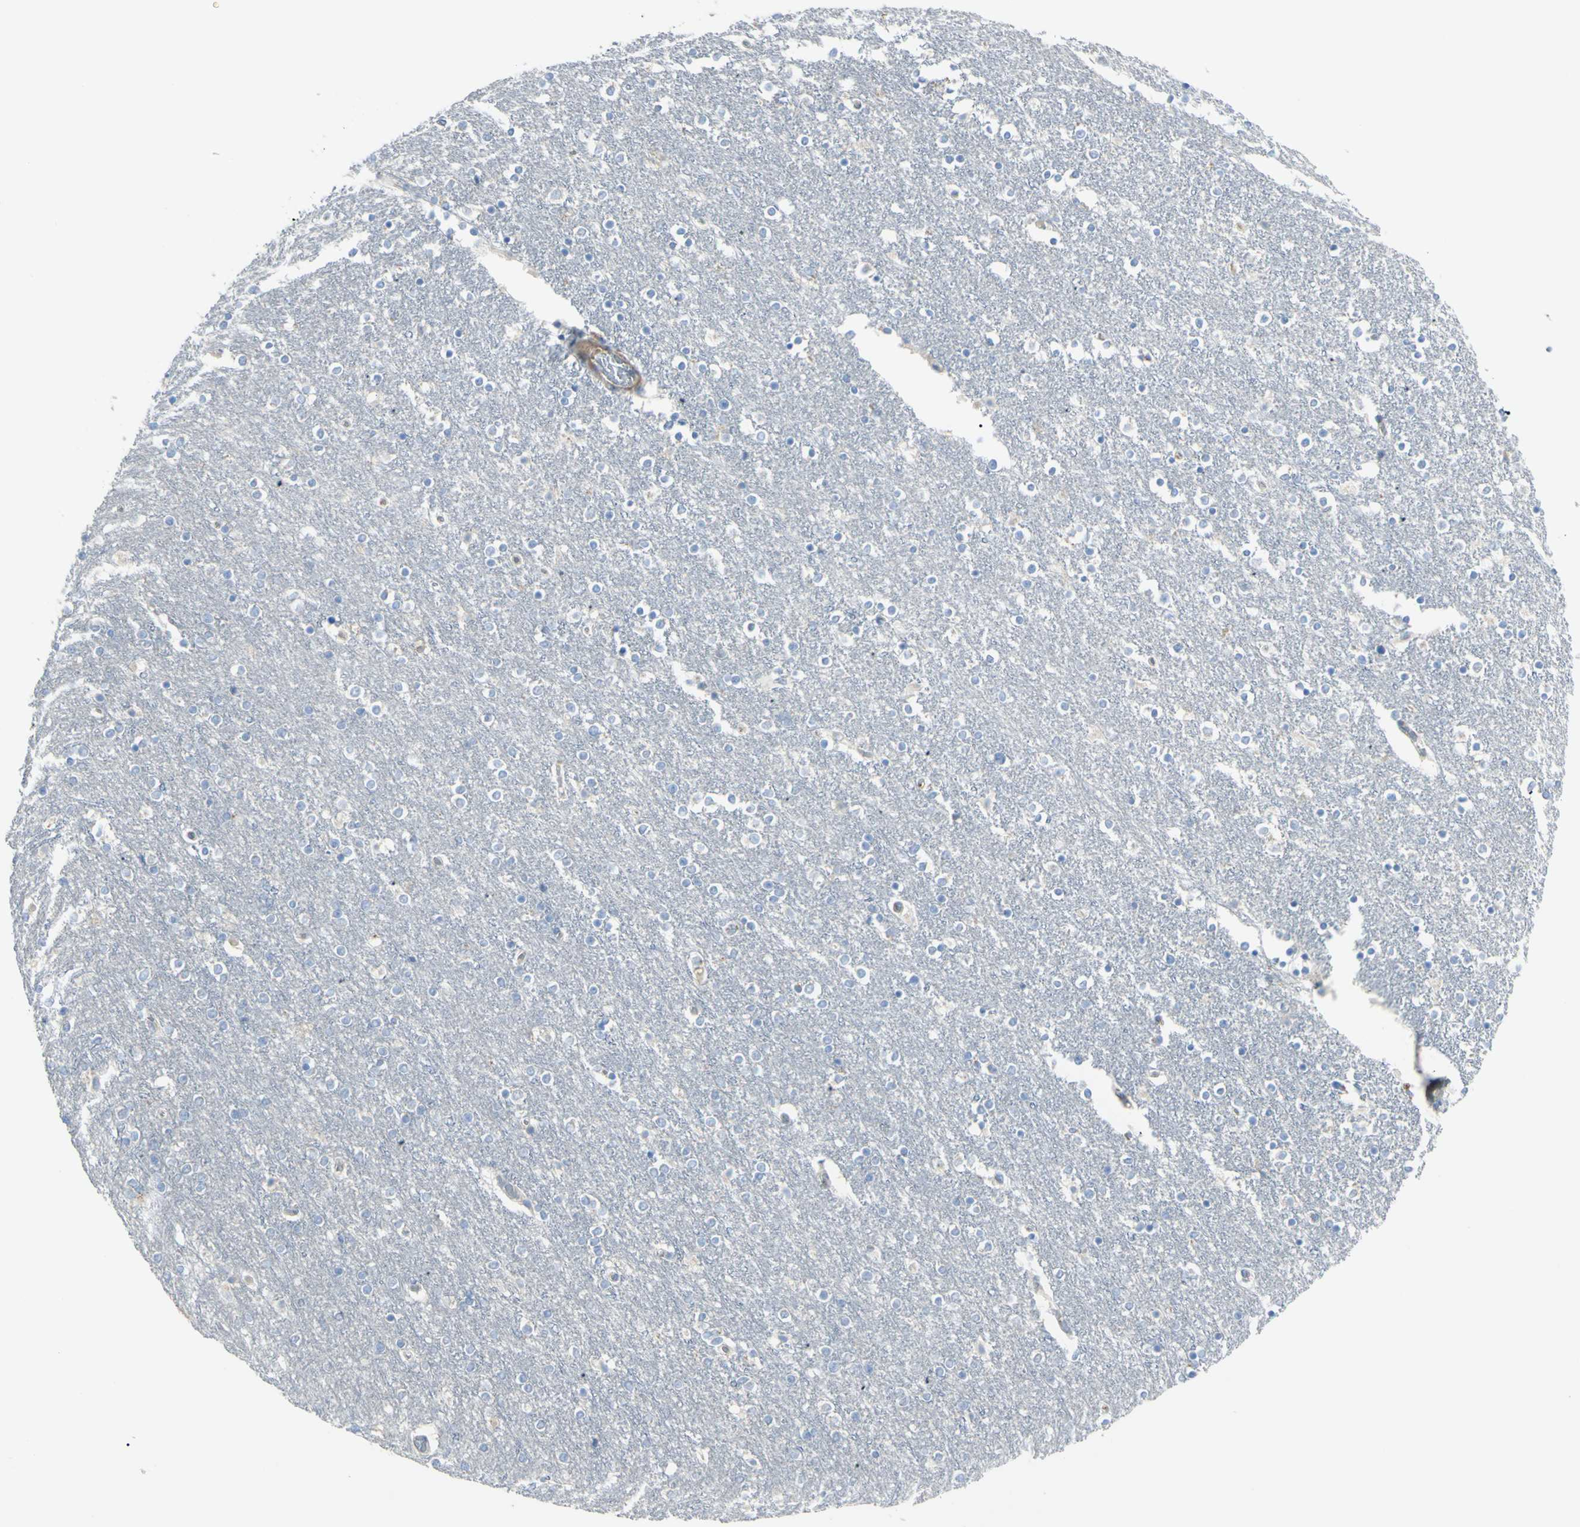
{"staining": {"intensity": "negative", "quantity": "none", "location": "none"}, "tissue": "caudate", "cell_type": "Glial cells", "image_type": "normal", "snomed": [{"axis": "morphology", "description": "Normal tissue, NOS"}, {"axis": "topography", "description": "Lateral ventricle wall"}], "caption": "IHC of benign caudate demonstrates no staining in glial cells.", "gene": "B4GALT3", "patient": {"sex": "female", "age": 54}}